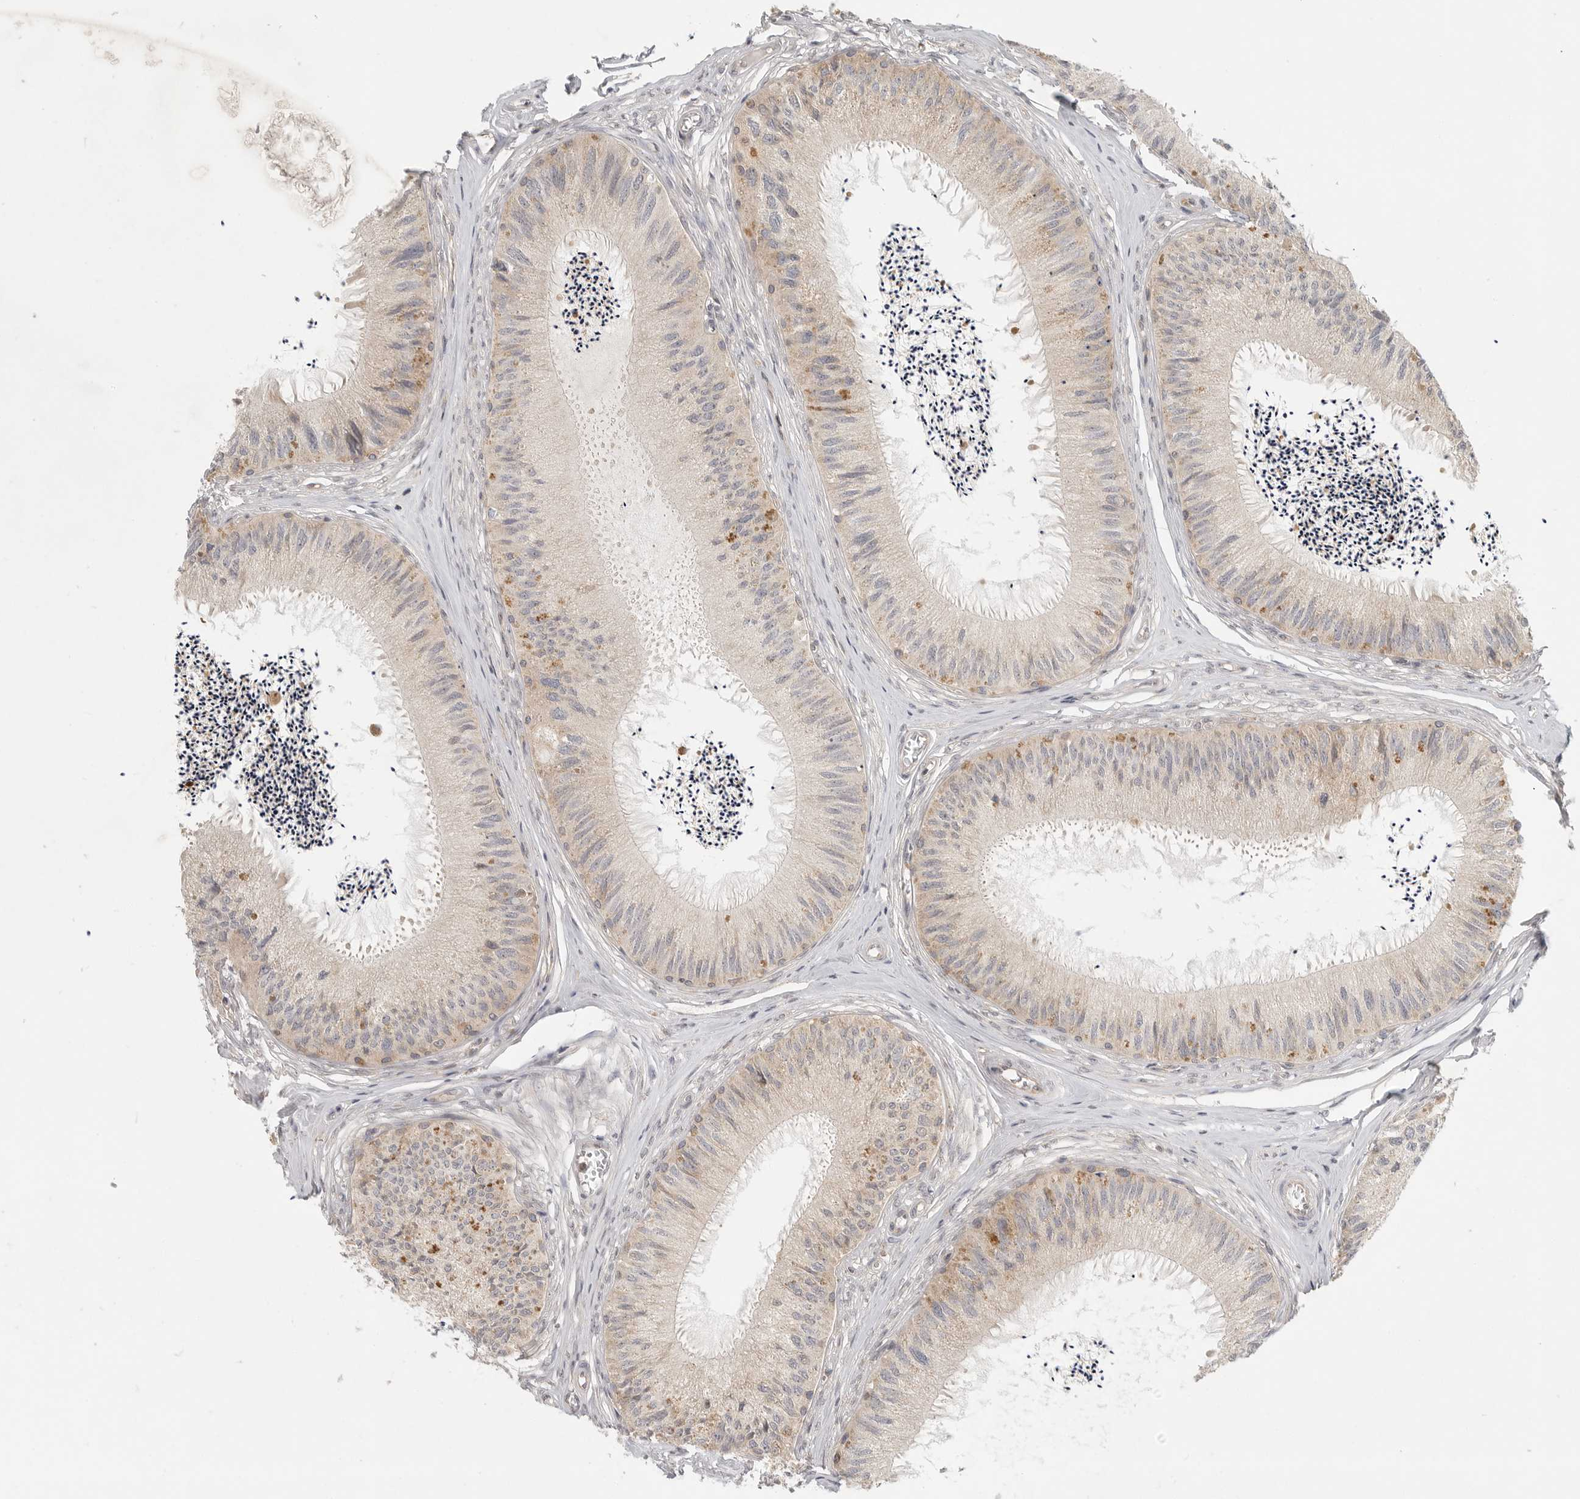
{"staining": {"intensity": "moderate", "quantity": "<25%", "location": "cytoplasmic/membranous"}, "tissue": "epididymis", "cell_type": "Glandular cells", "image_type": "normal", "snomed": [{"axis": "morphology", "description": "Normal tissue, NOS"}, {"axis": "topography", "description": "Epididymis"}], "caption": "IHC photomicrograph of normal human epididymis stained for a protein (brown), which reveals low levels of moderate cytoplasmic/membranous positivity in about <25% of glandular cells.", "gene": "HDAC6", "patient": {"sex": "male", "age": 79}}